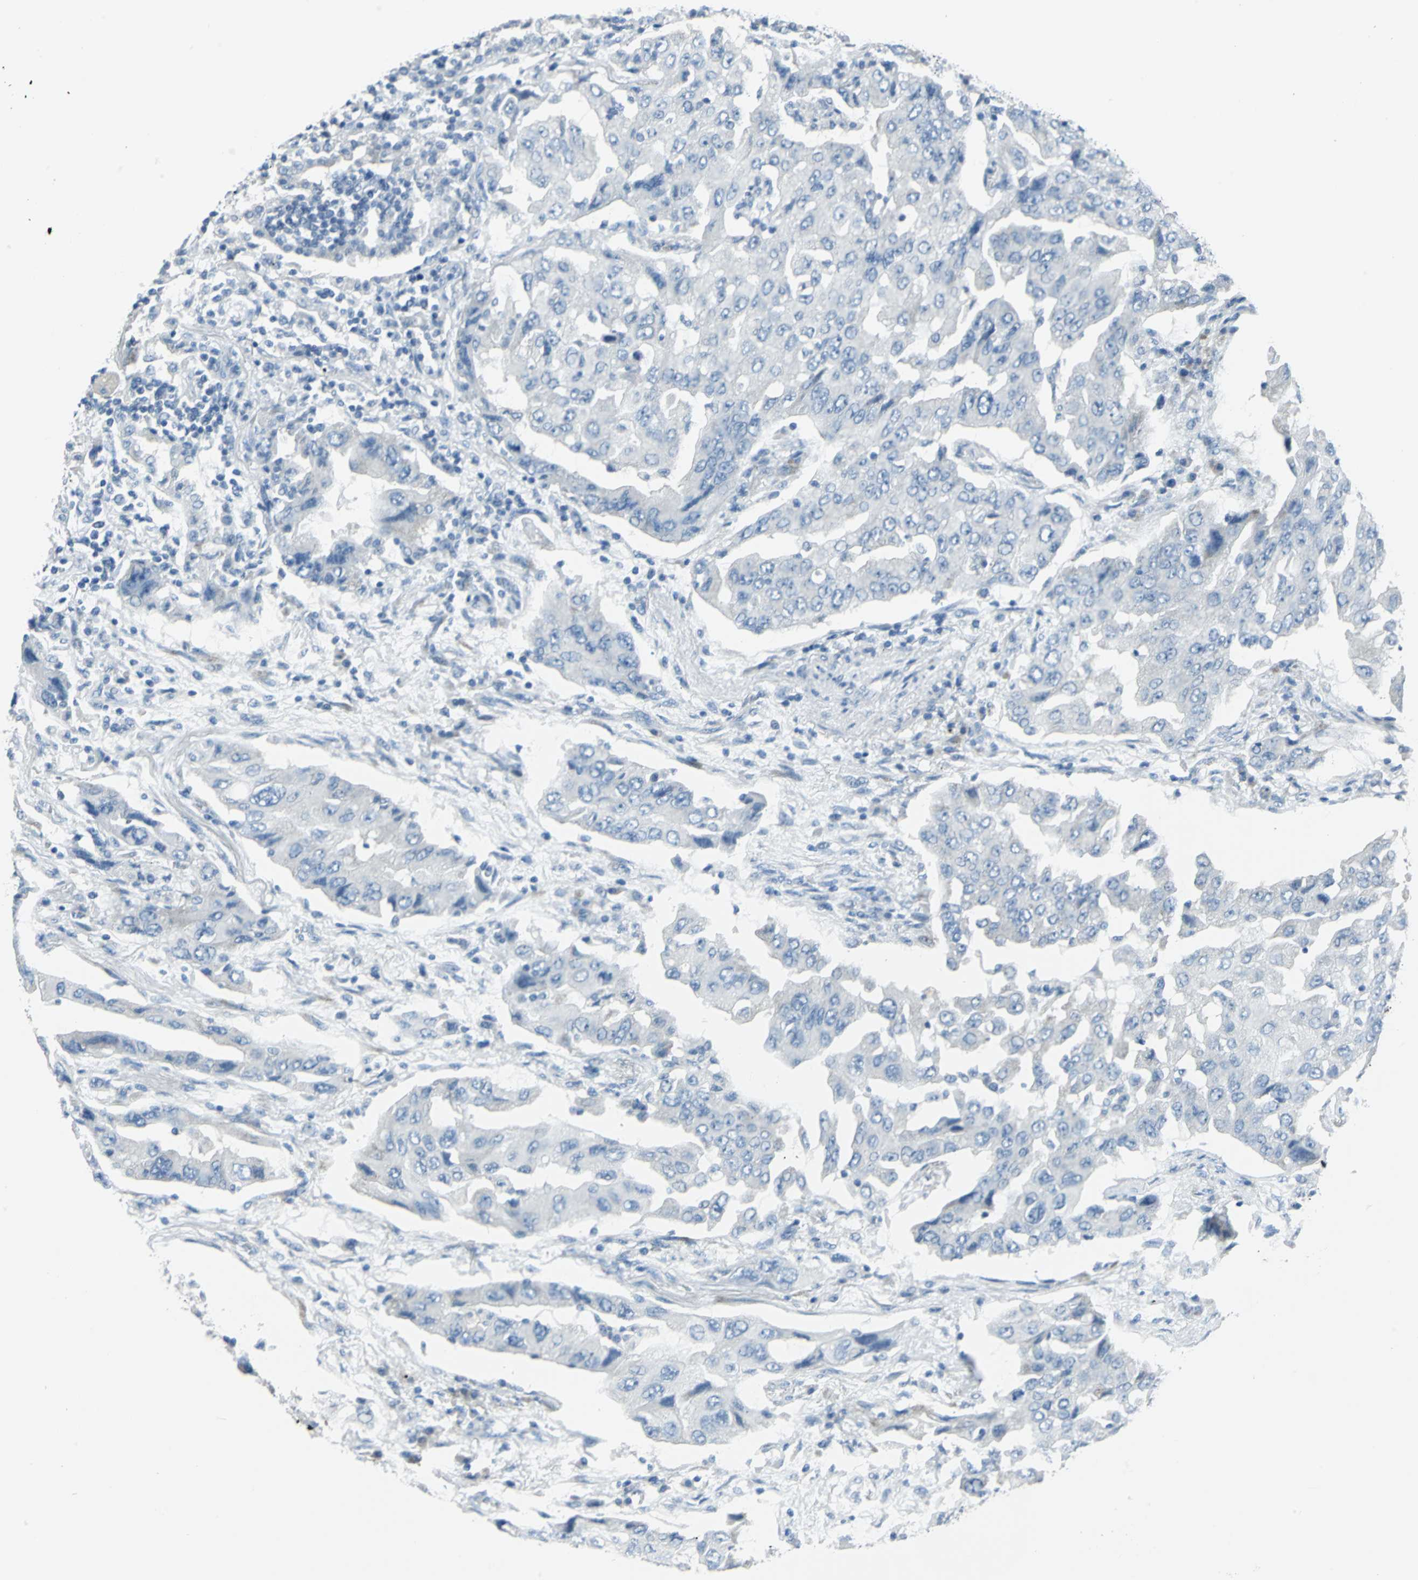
{"staining": {"intensity": "negative", "quantity": "none", "location": "none"}, "tissue": "lung cancer", "cell_type": "Tumor cells", "image_type": "cancer", "snomed": [{"axis": "morphology", "description": "Adenocarcinoma, NOS"}, {"axis": "topography", "description": "Lung"}], "caption": "IHC histopathology image of human adenocarcinoma (lung) stained for a protein (brown), which exhibits no staining in tumor cells.", "gene": "DNAI2", "patient": {"sex": "female", "age": 65}}